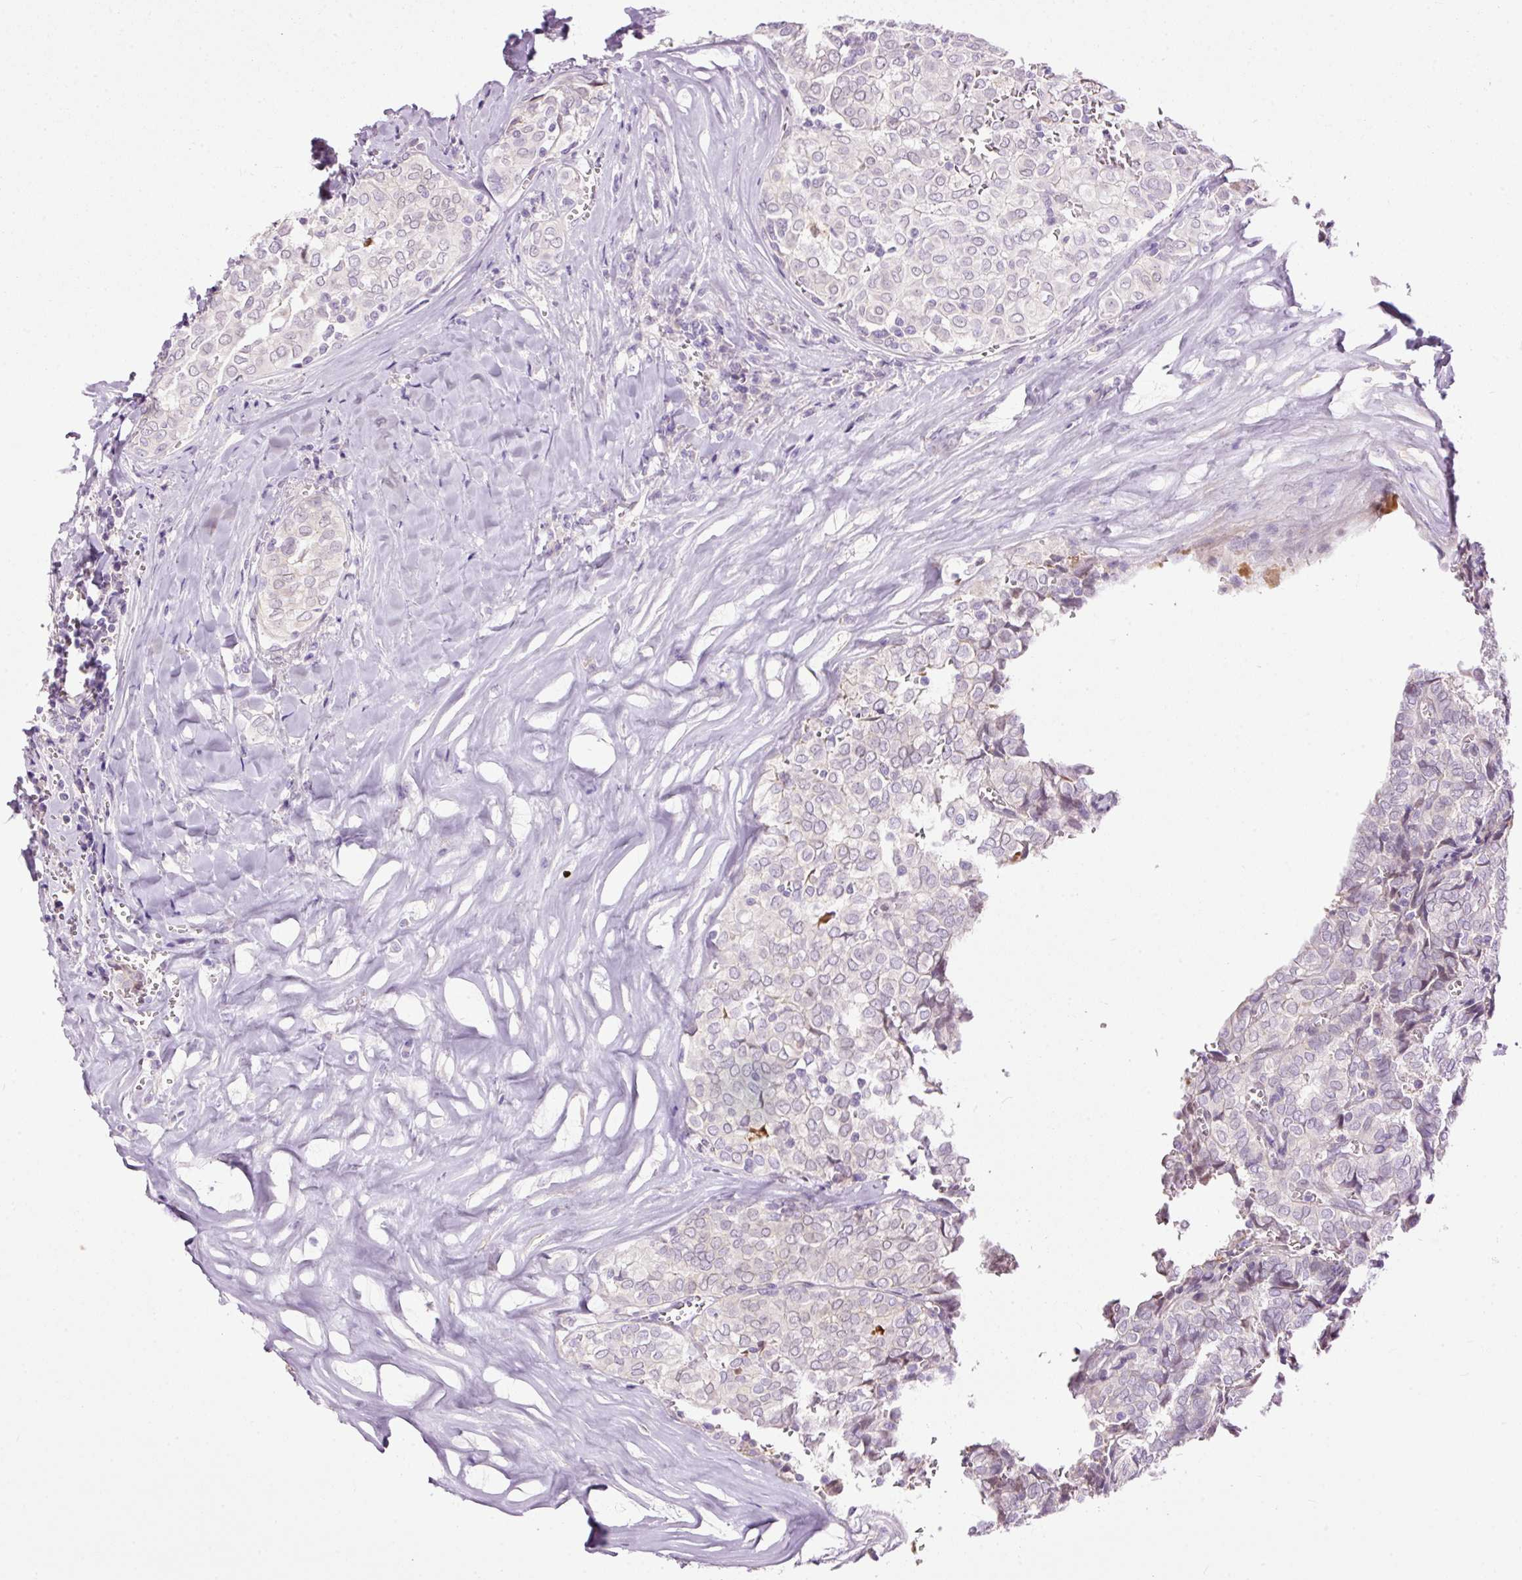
{"staining": {"intensity": "negative", "quantity": "none", "location": "none"}, "tissue": "thyroid cancer", "cell_type": "Tumor cells", "image_type": "cancer", "snomed": [{"axis": "morphology", "description": "Papillary adenocarcinoma, NOS"}, {"axis": "topography", "description": "Thyroid gland"}], "caption": "Tumor cells are negative for protein expression in human thyroid cancer (papillary adenocarcinoma). Nuclei are stained in blue.", "gene": "FCRL4", "patient": {"sex": "female", "age": 30}}